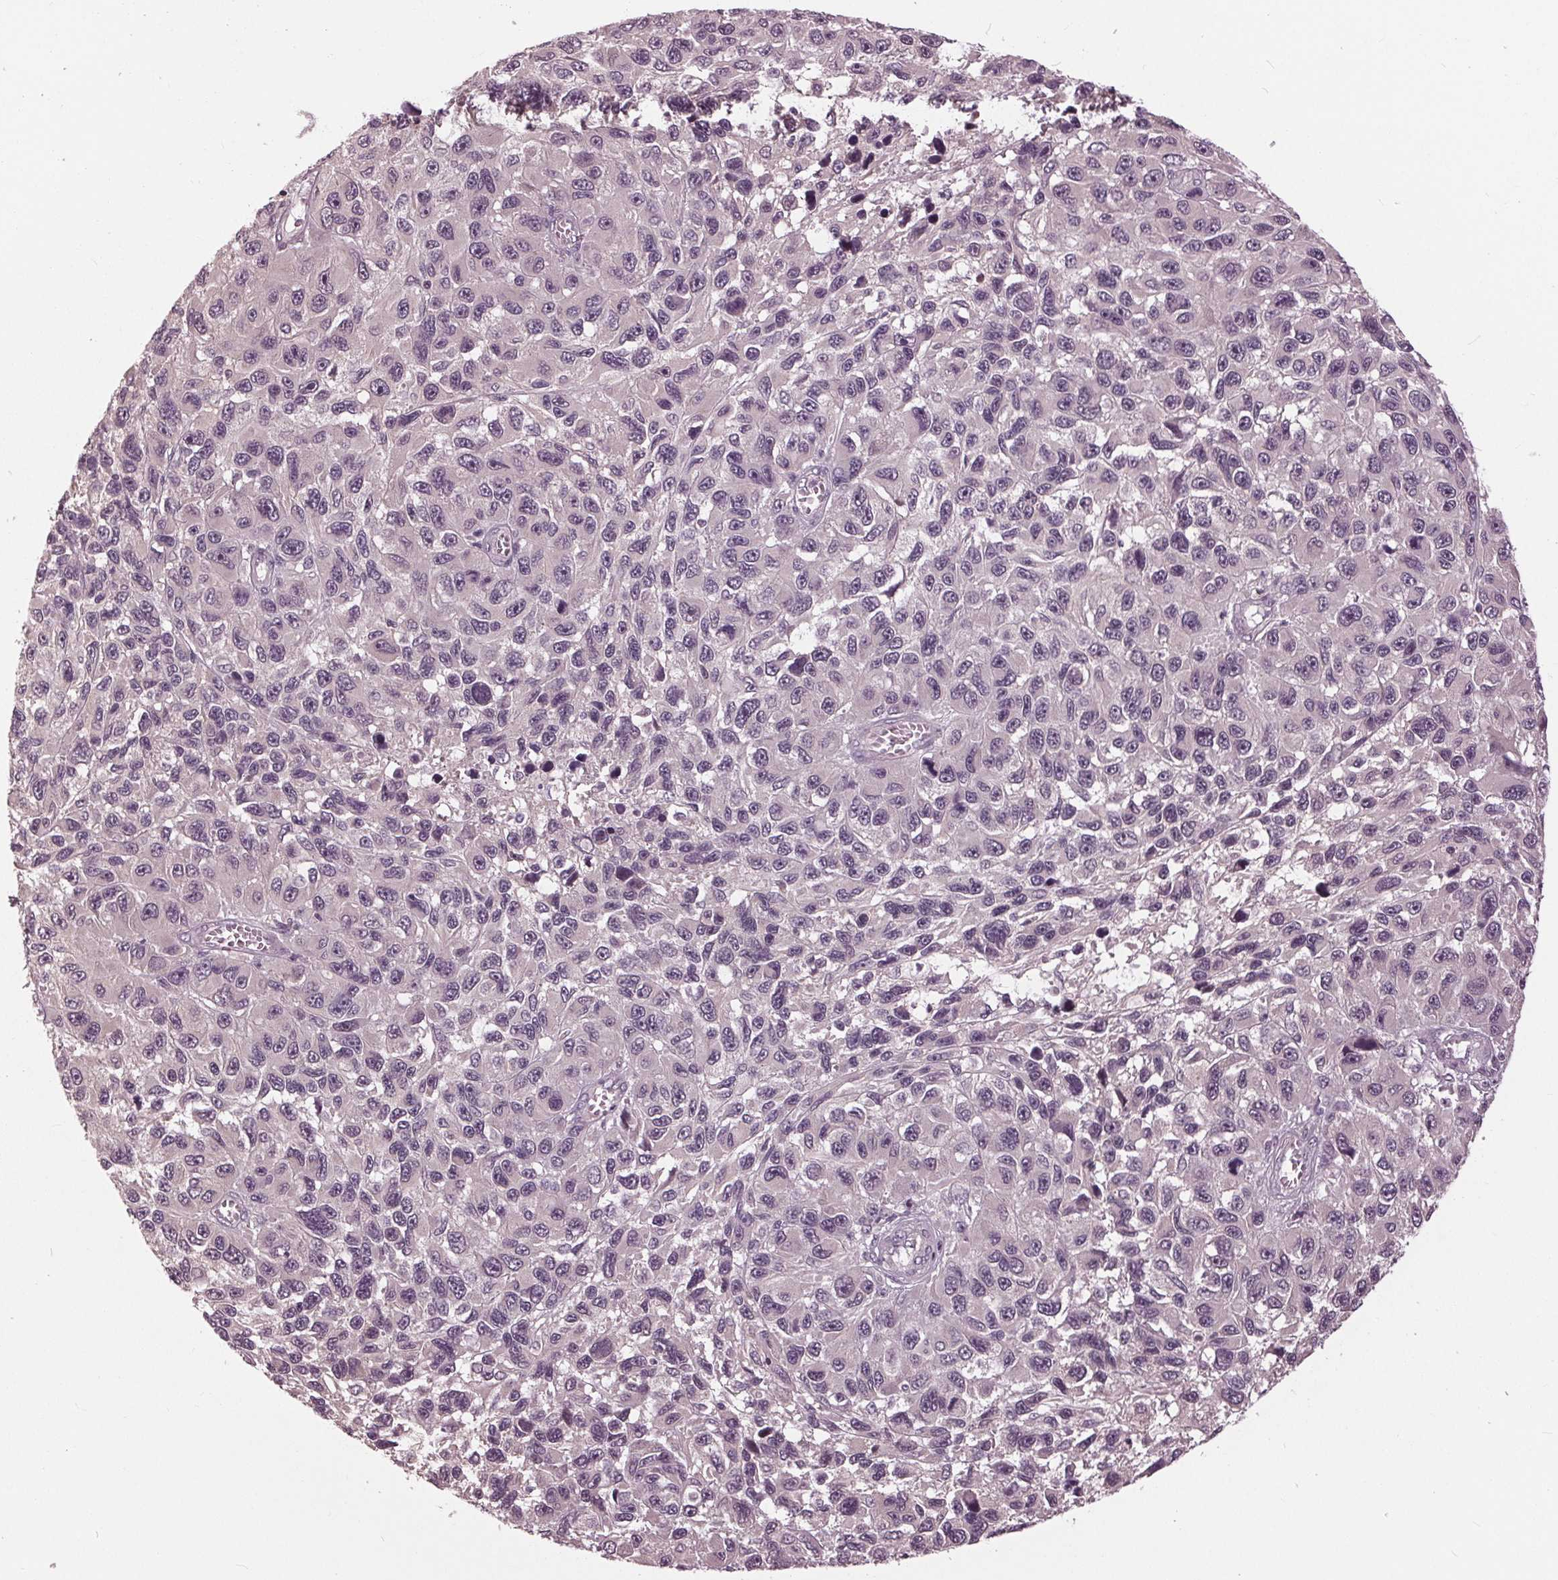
{"staining": {"intensity": "negative", "quantity": "none", "location": "none"}, "tissue": "melanoma", "cell_type": "Tumor cells", "image_type": "cancer", "snomed": [{"axis": "morphology", "description": "Malignant melanoma, NOS"}, {"axis": "topography", "description": "Skin"}], "caption": "The IHC image has no significant expression in tumor cells of malignant melanoma tissue.", "gene": "SIGLEC6", "patient": {"sex": "male", "age": 53}}